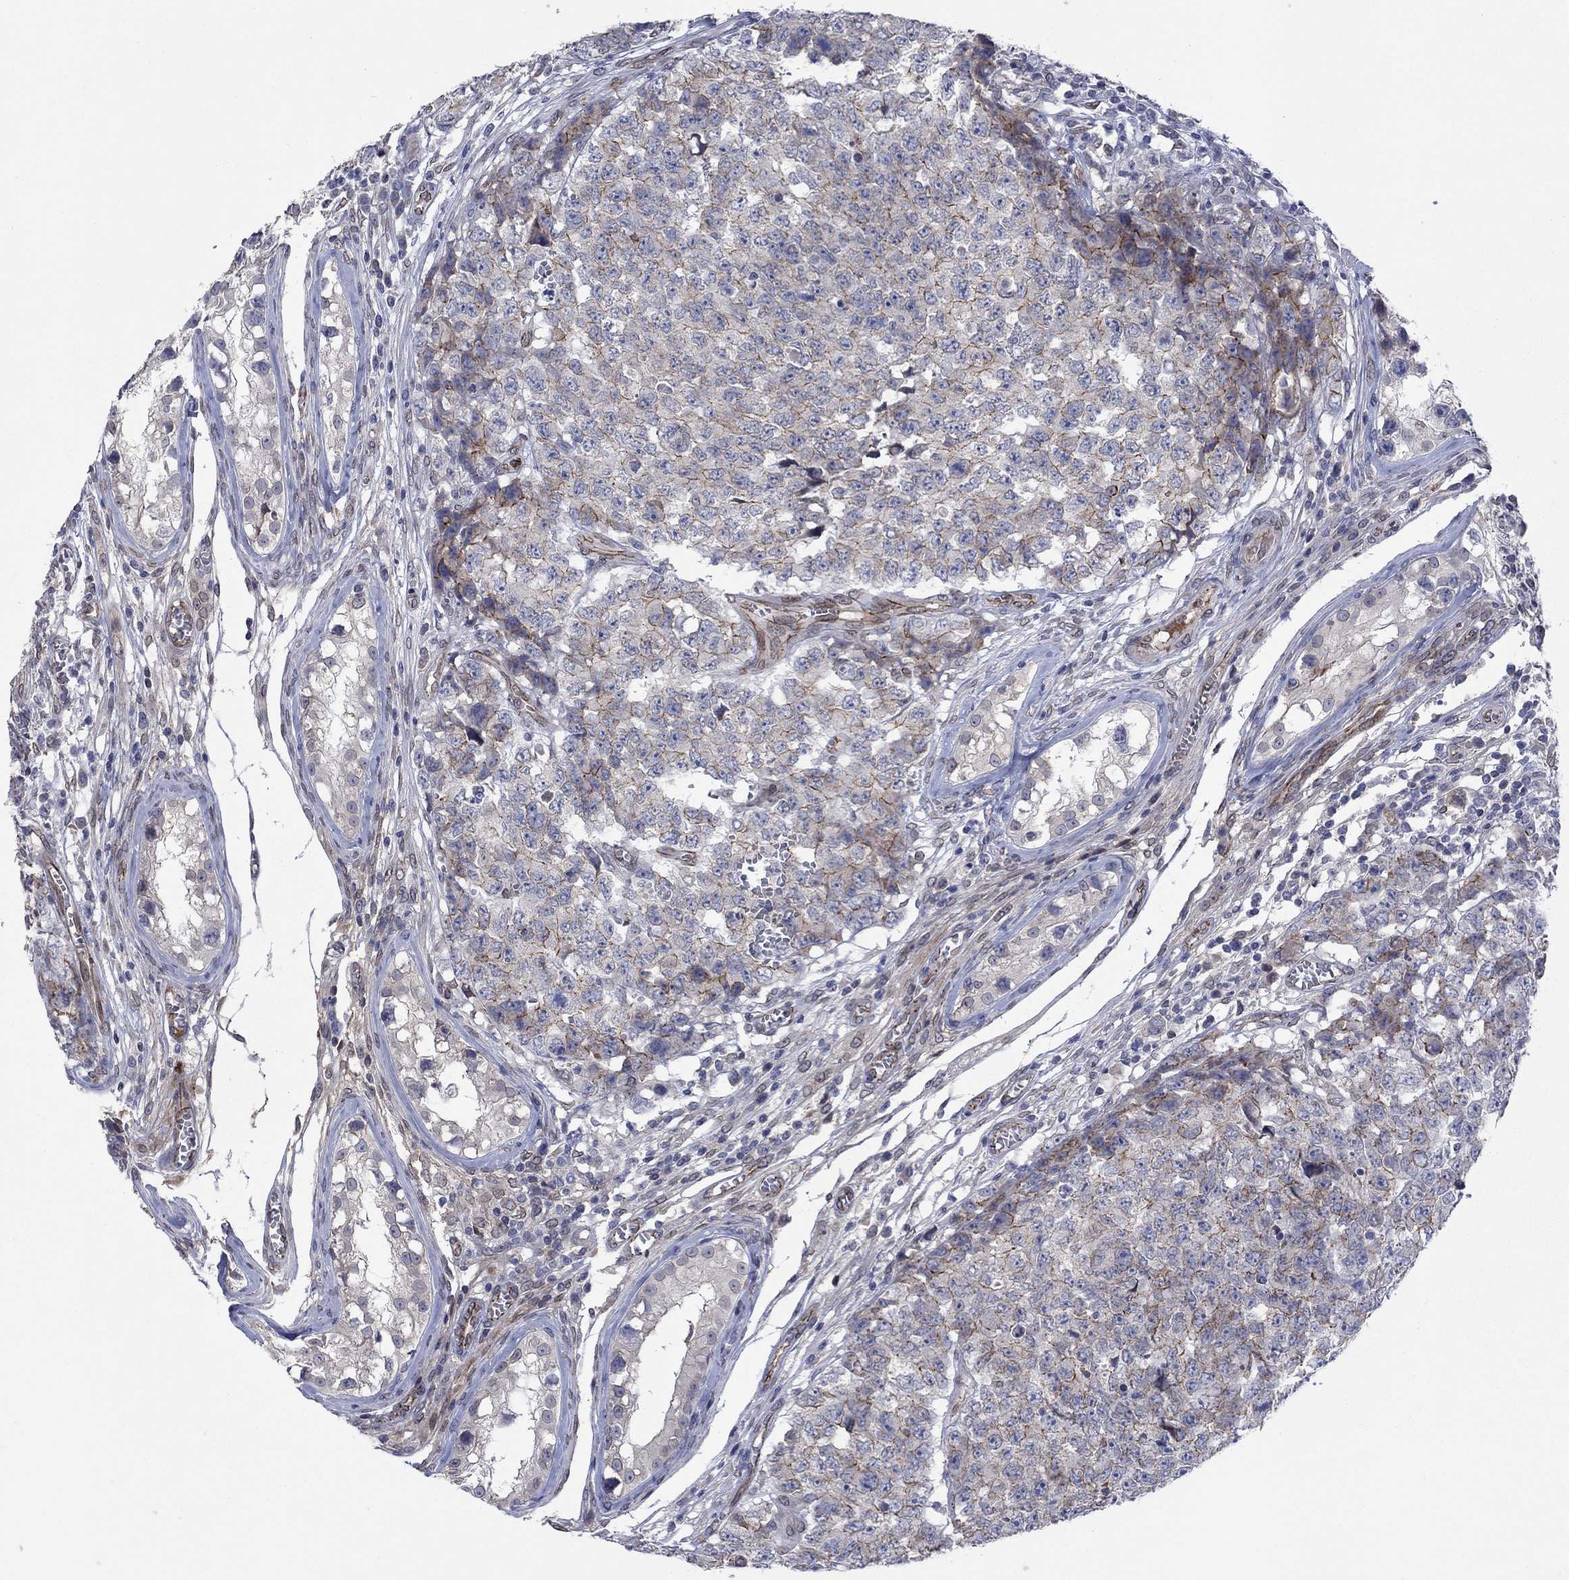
{"staining": {"intensity": "moderate", "quantity": "<25%", "location": "cytoplasmic/membranous"}, "tissue": "testis cancer", "cell_type": "Tumor cells", "image_type": "cancer", "snomed": [{"axis": "morphology", "description": "Carcinoma, Embryonal, NOS"}, {"axis": "topography", "description": "Testis"}], "caption": "Protein staining by immunohistochemistry reveals moderate cytoplasmic/membranous positivity in approximately <25% of tumor cells in testis embryonal carcinoma.", "gene": "EMC9", "patient": {"sex": "male", "age": 23}}